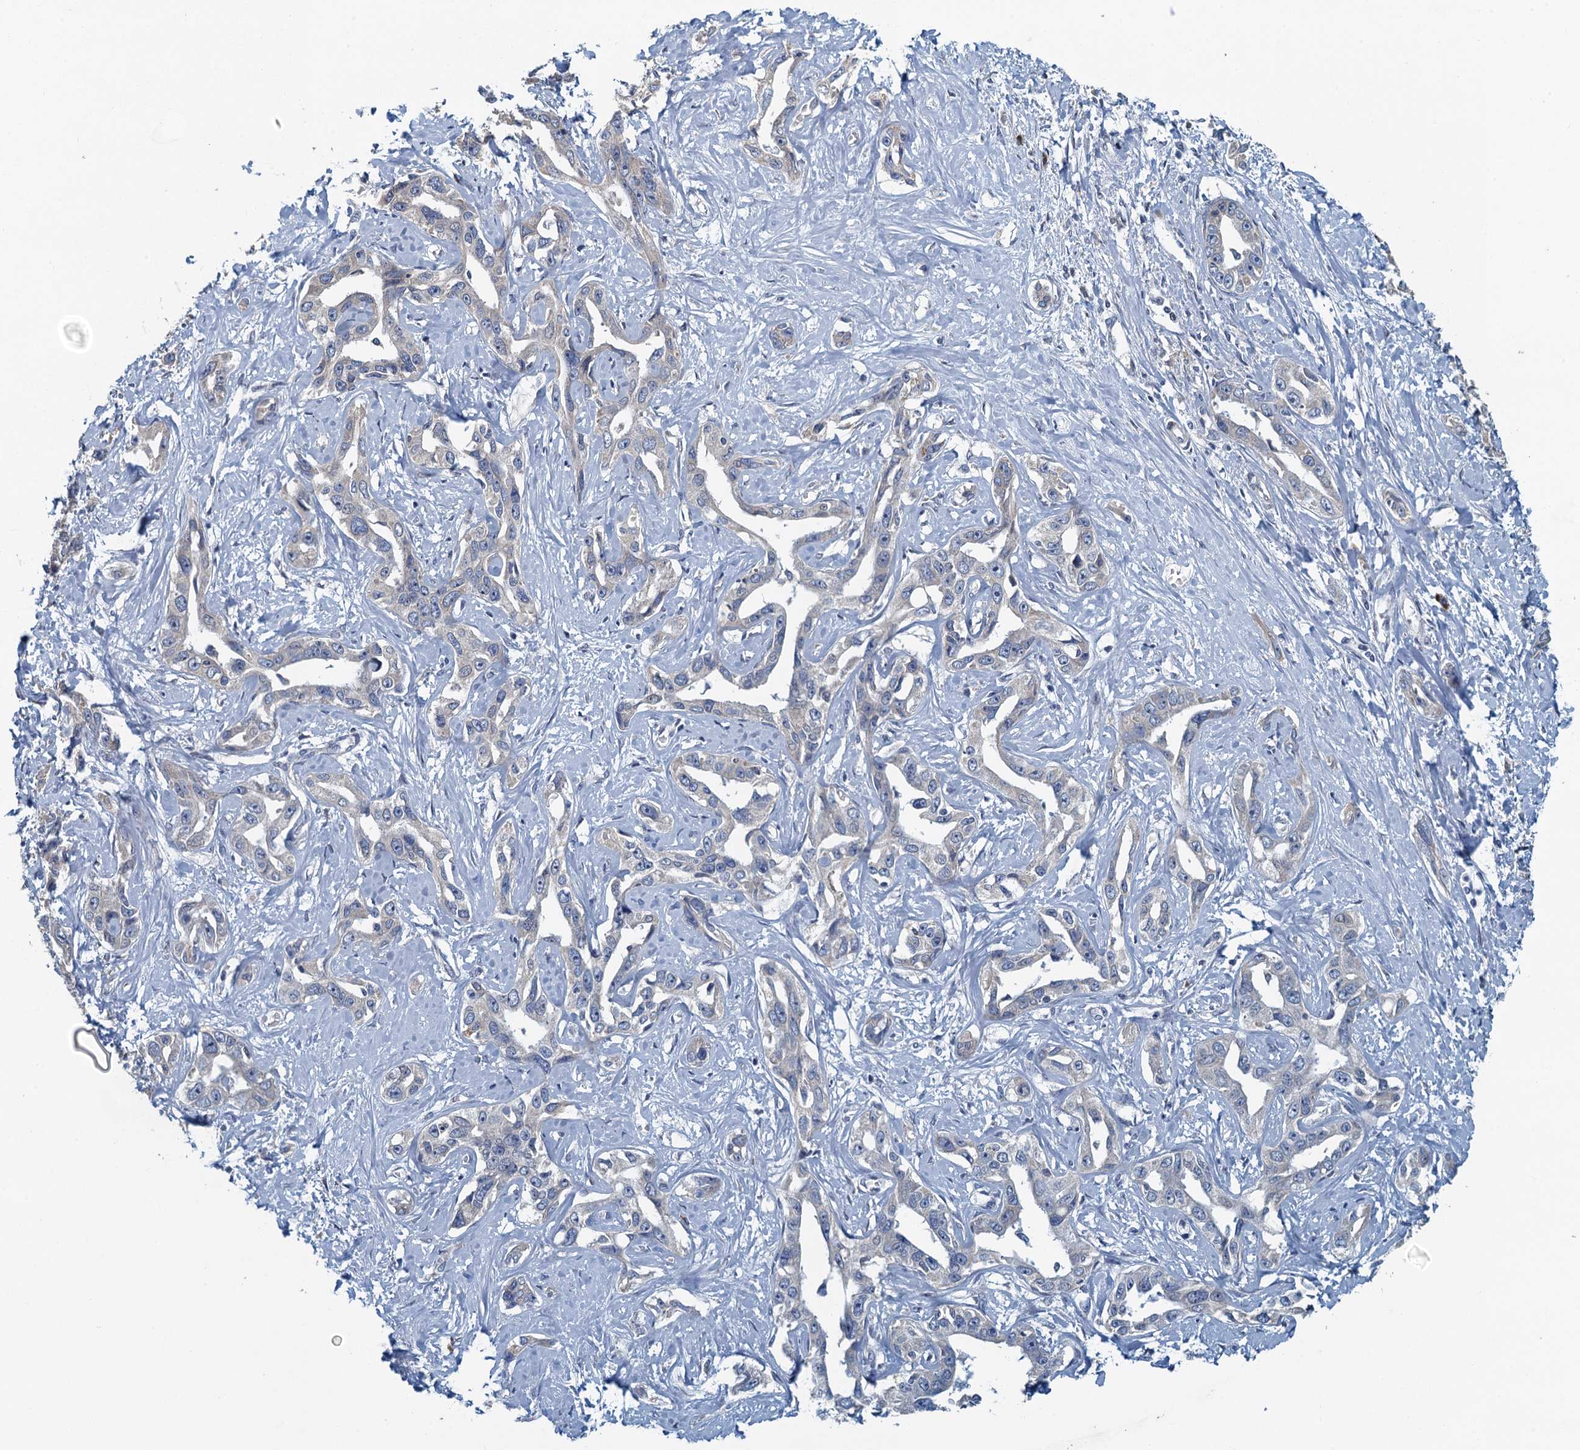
{"staining": {"intensity": "negative", "quantity": "none", "location": "none"}, "tissue": "liver cancer", "cell_type": "Tumor cells", "image_type": "cancer", "snomed": [{"axis": "morphology", "description": "Cholangiocarcinoma"}, {"axis": "topography", "description": "Liver"}], "caption": "Protein analysis of liver cholangiocarcinoma exhibits no significant positivity in tumor cells.", "gene": "ALG2", "patient": {"sex": "male", "age": 59}}